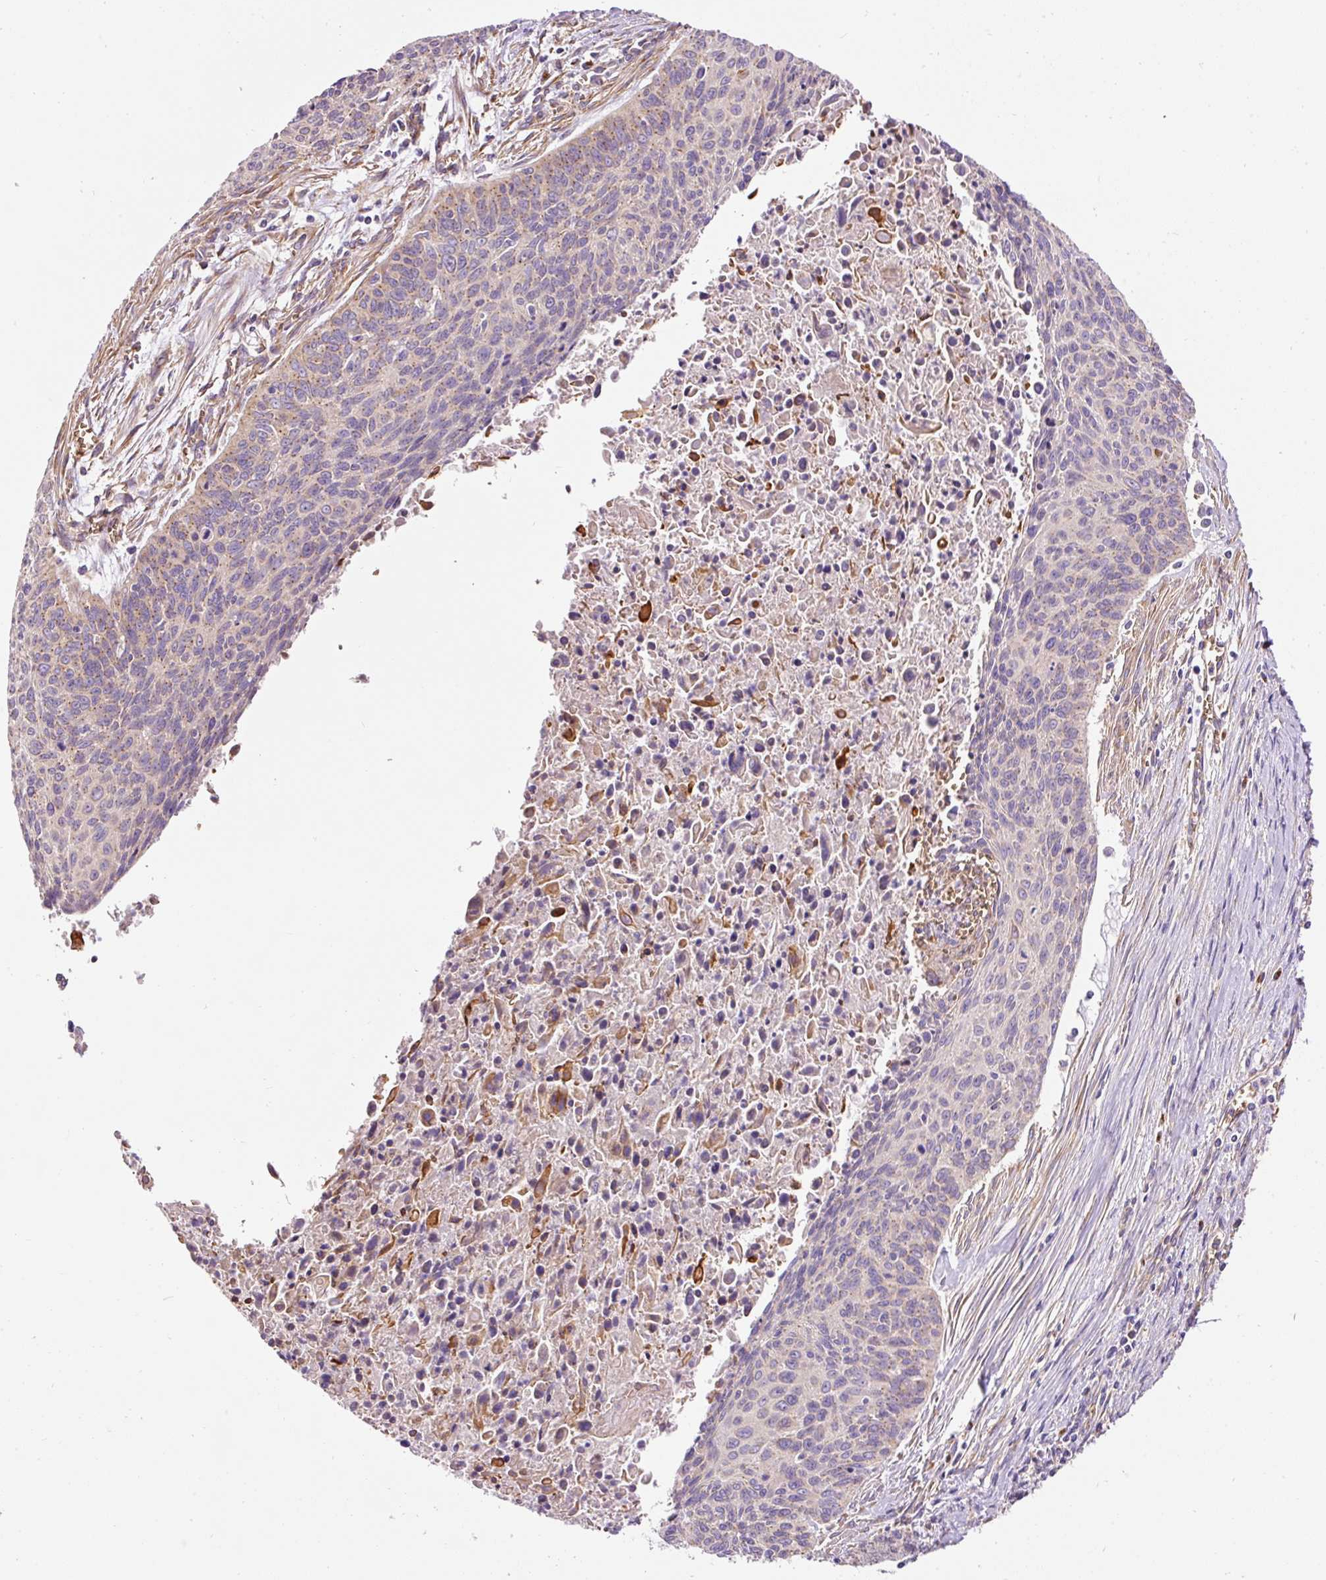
{"staining": {"intensity": "moderate", "quantity": "<25%", "location": "cytoplasmic/membranous"}, "tissue": "cervical cancer", "cell_type": "Tumor cells", "image_type": "cancer", "snomed": [{"axis": "morphology", "description": "Squamous cell carcinoma, NOS"}, {"axis": "topography", "description": "Cervix"}], "caption": "Moderate cytoplasmic/membranous staining is seen in about <25% of tumor cells in cervical cancer (squamous cell carcinoma).", "gene": "PRRC2A", "patient": {"sex": "female", "age": 55}}